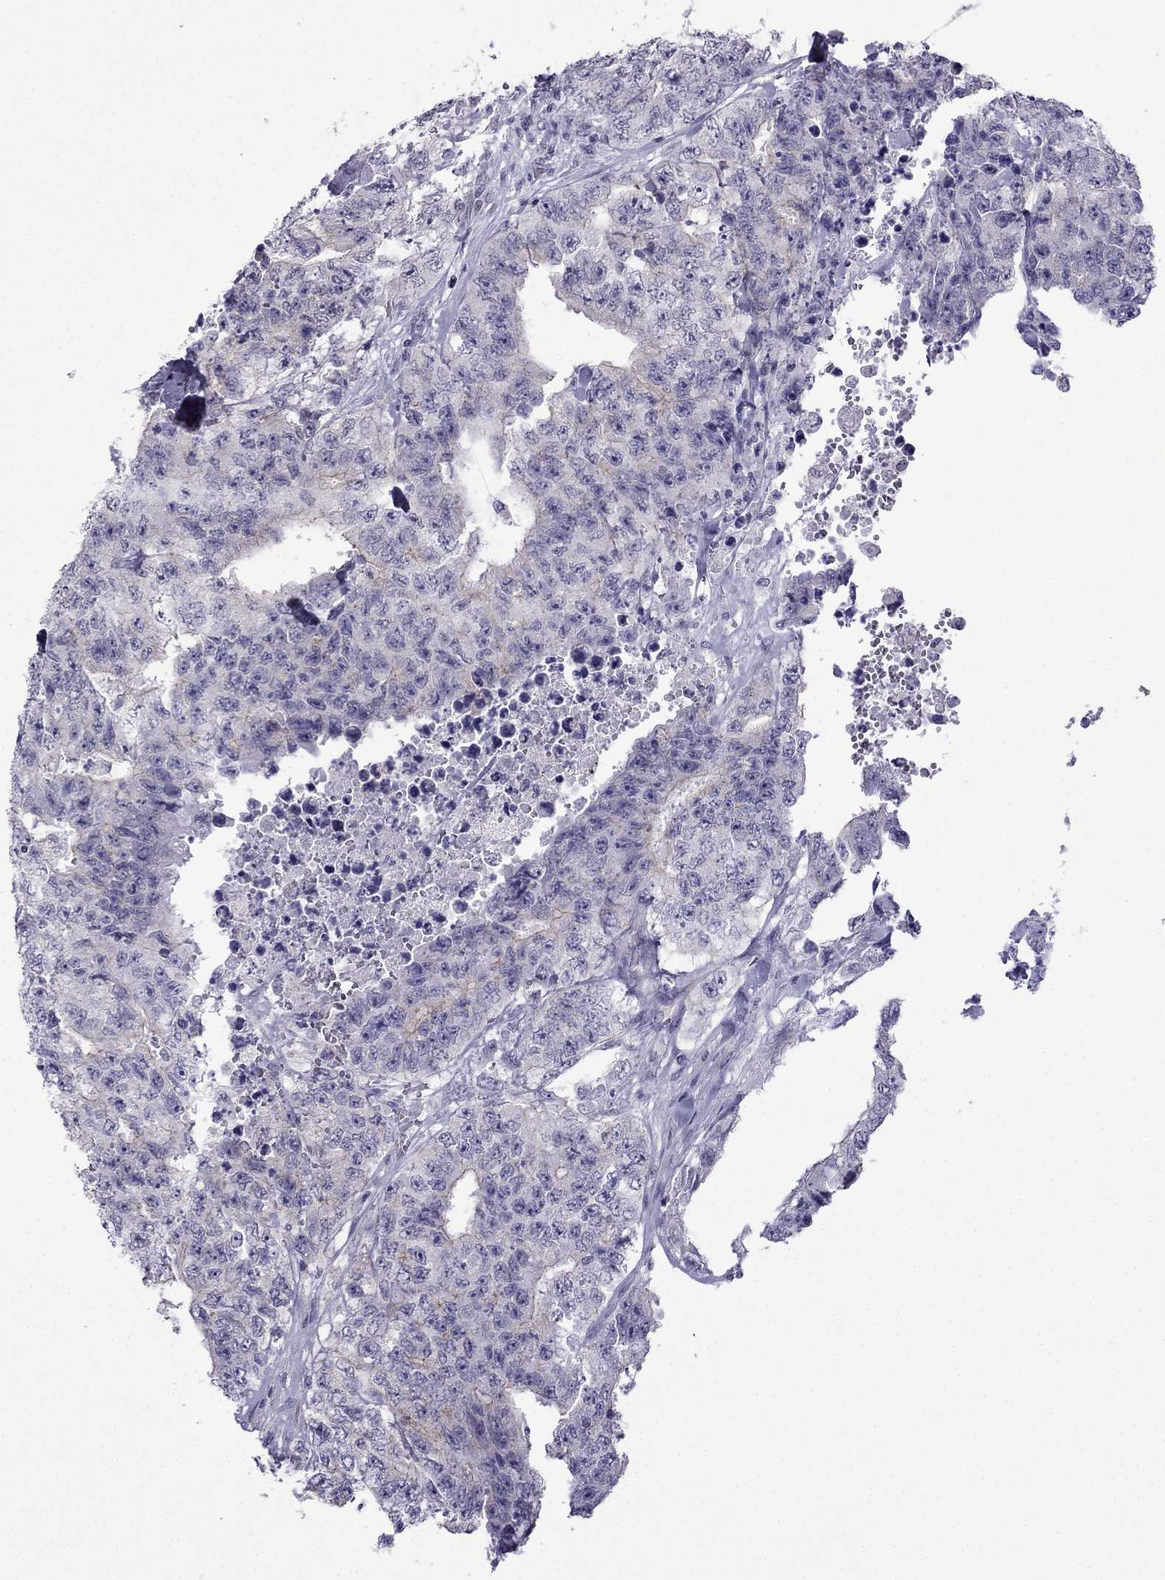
{"staining": {"intensity": "negative", "quantity": "none", "location": "none"}, "tissue": "testis cancer", "cell_type": "Tumor cells", "image_type": "cancer", "snomed": [{"axis": "morphology", "description": "Carcinoma, Embryonal, NOS"}, {"axis": "topography", "description": "Testis"}], "caption": "IHC of human testis embryonal carcinoma displays no positivity in tumor cells.", "gene": "POM121L12", "patient": {"sex": "male", "age": 24}}